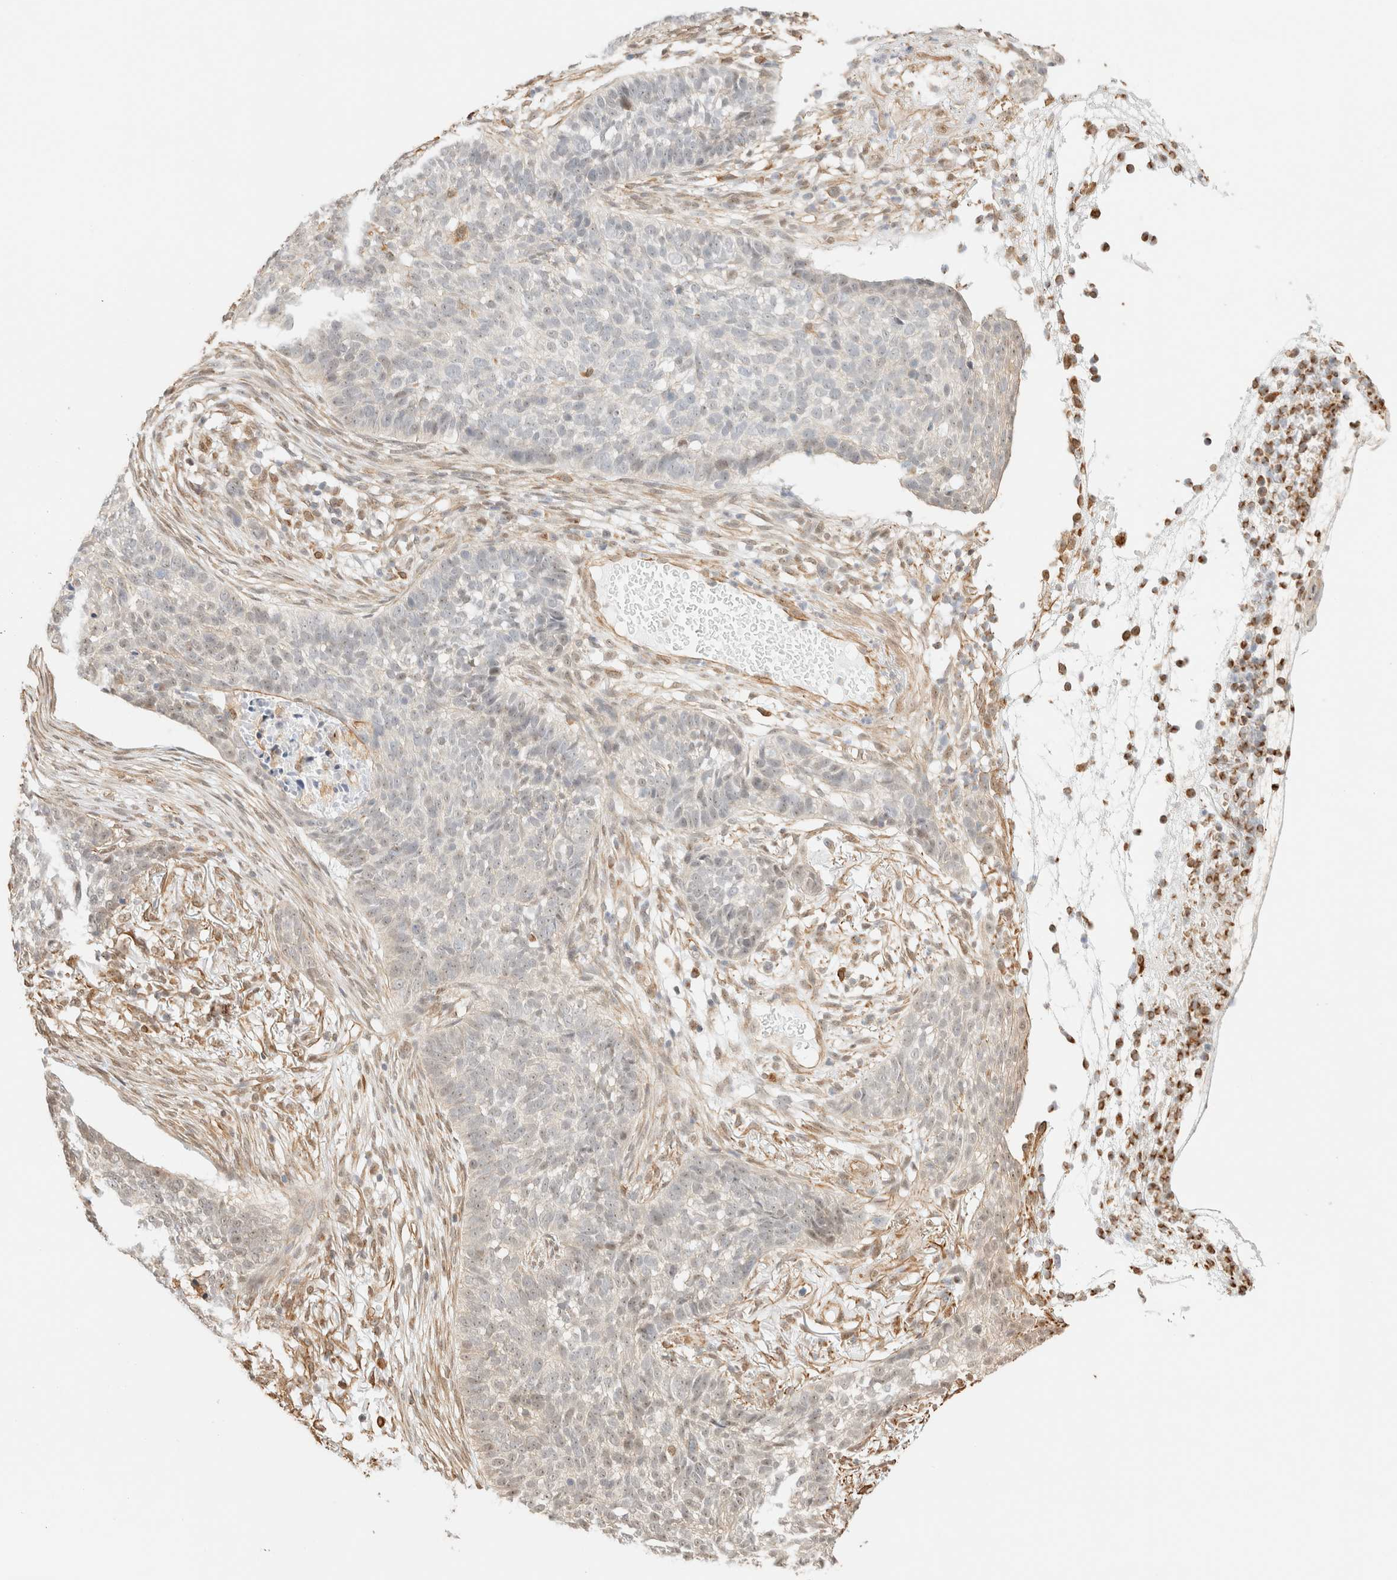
{"staining": {"intensity": "weak", "quantity": "<25%", "location": "cytoplasmic/membranous,nuclear"}, "tissue": "skin cancer", "cell_type": "Tumor cells", "image_type": "cancer", "snomed": [{"axis": "morphology", "description": "Basal cell carcinoma"}, {"axis": "topography", "description": "Skin"}], "caption": "The micrograph shows no significant staining in tumor cells of skin cancer (basal cell carcinoma).", "gene": "ARID5A", "patient": {"sex": "male", "age": 85}}